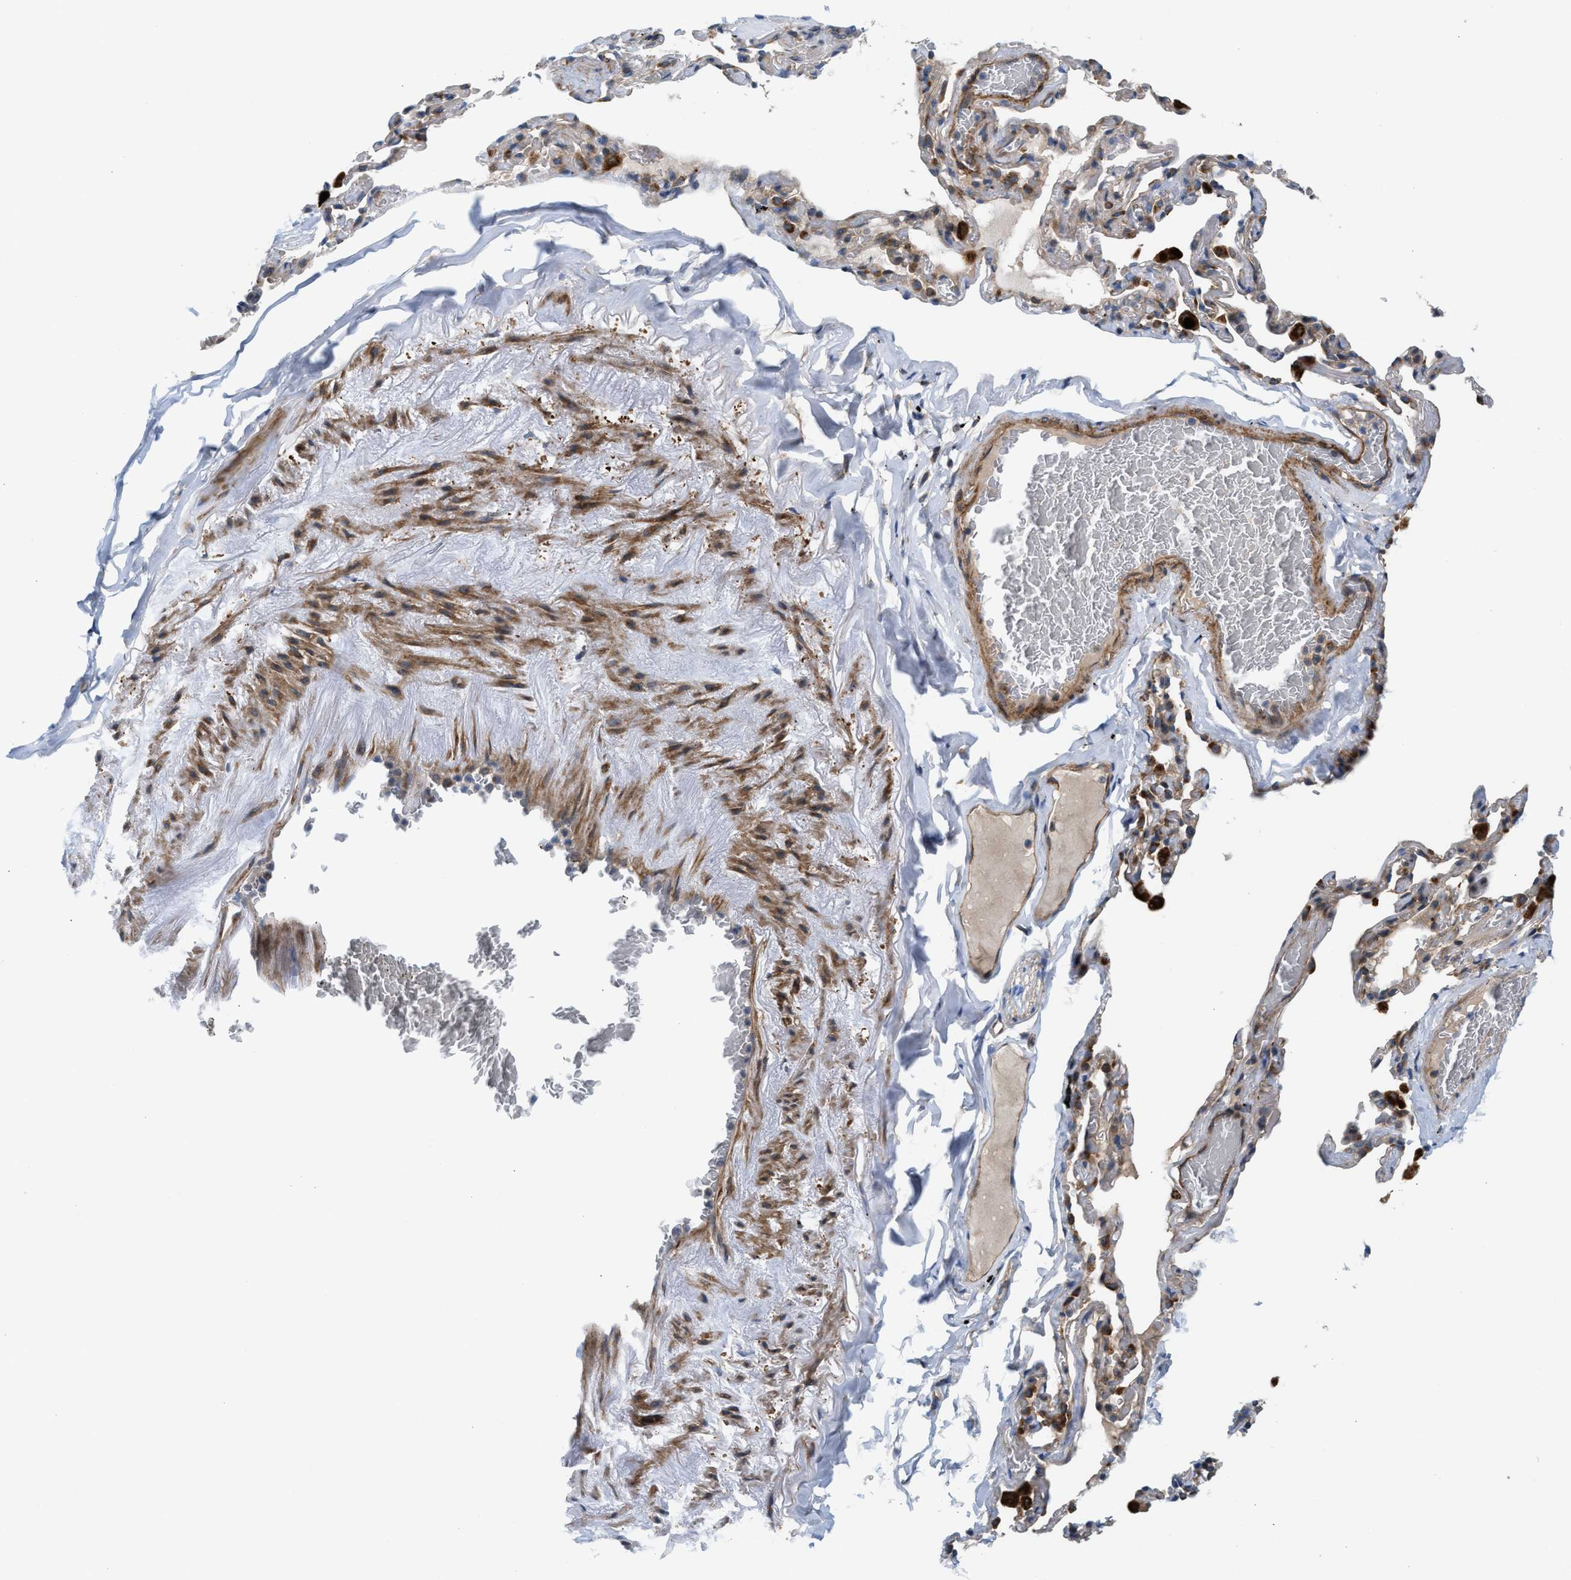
{"staining": {"intensity": "negative", "quantity": "none", "location": "none"}, "tissue": "adipose tissue", "cell_type": "Adipocytes", "image_type": "normal", "snomed": [{"axis": "morphology", "description": "Normal tissue, NOS"}, {"axis": "topography", "description": "Cartilage tissue"}, {"axis": "topography", "description": "Lung"}], "caption": "There is no significant staining in adipocytes of adipose tissue. (IHC, brightfield microscopy, high magnification).", "gene": "CYB5D1", "patient": {"sex": "female", "age": 77}}